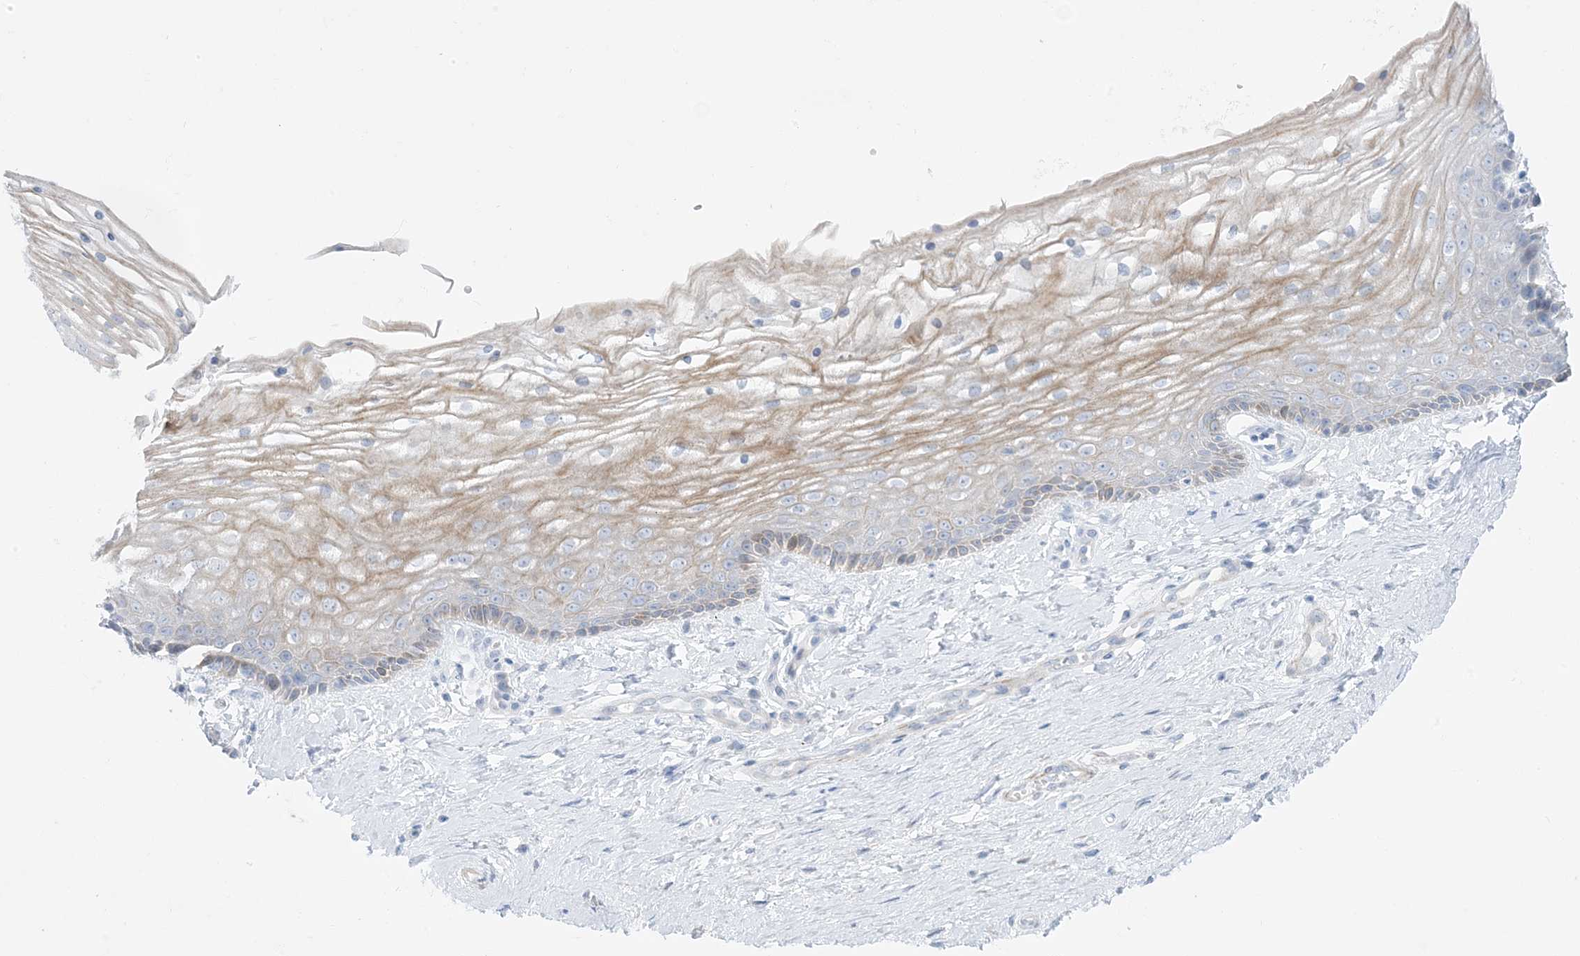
{"staining": {"intensity": "moderate", "quantity": "<25%", "location": "cytoplasmic/membranous"}, "tissue": "vagina", "cell_type": "Squamous epithelial cells", "image_type": "normal", "snomed": [{"axis": "morphology", "description": "Normal tissue, NOS"}, {"axis": "topography", "description": "Vagina"}], "caption": "Immunohistochemical staining of normal human vagina shows <25% levels of moderate cytoplasmic/membranous protein expression in approximately <25% of squamous epithelial cells.", "gene": "MARS2", "patient": {"sex": "female", "age": 46}}